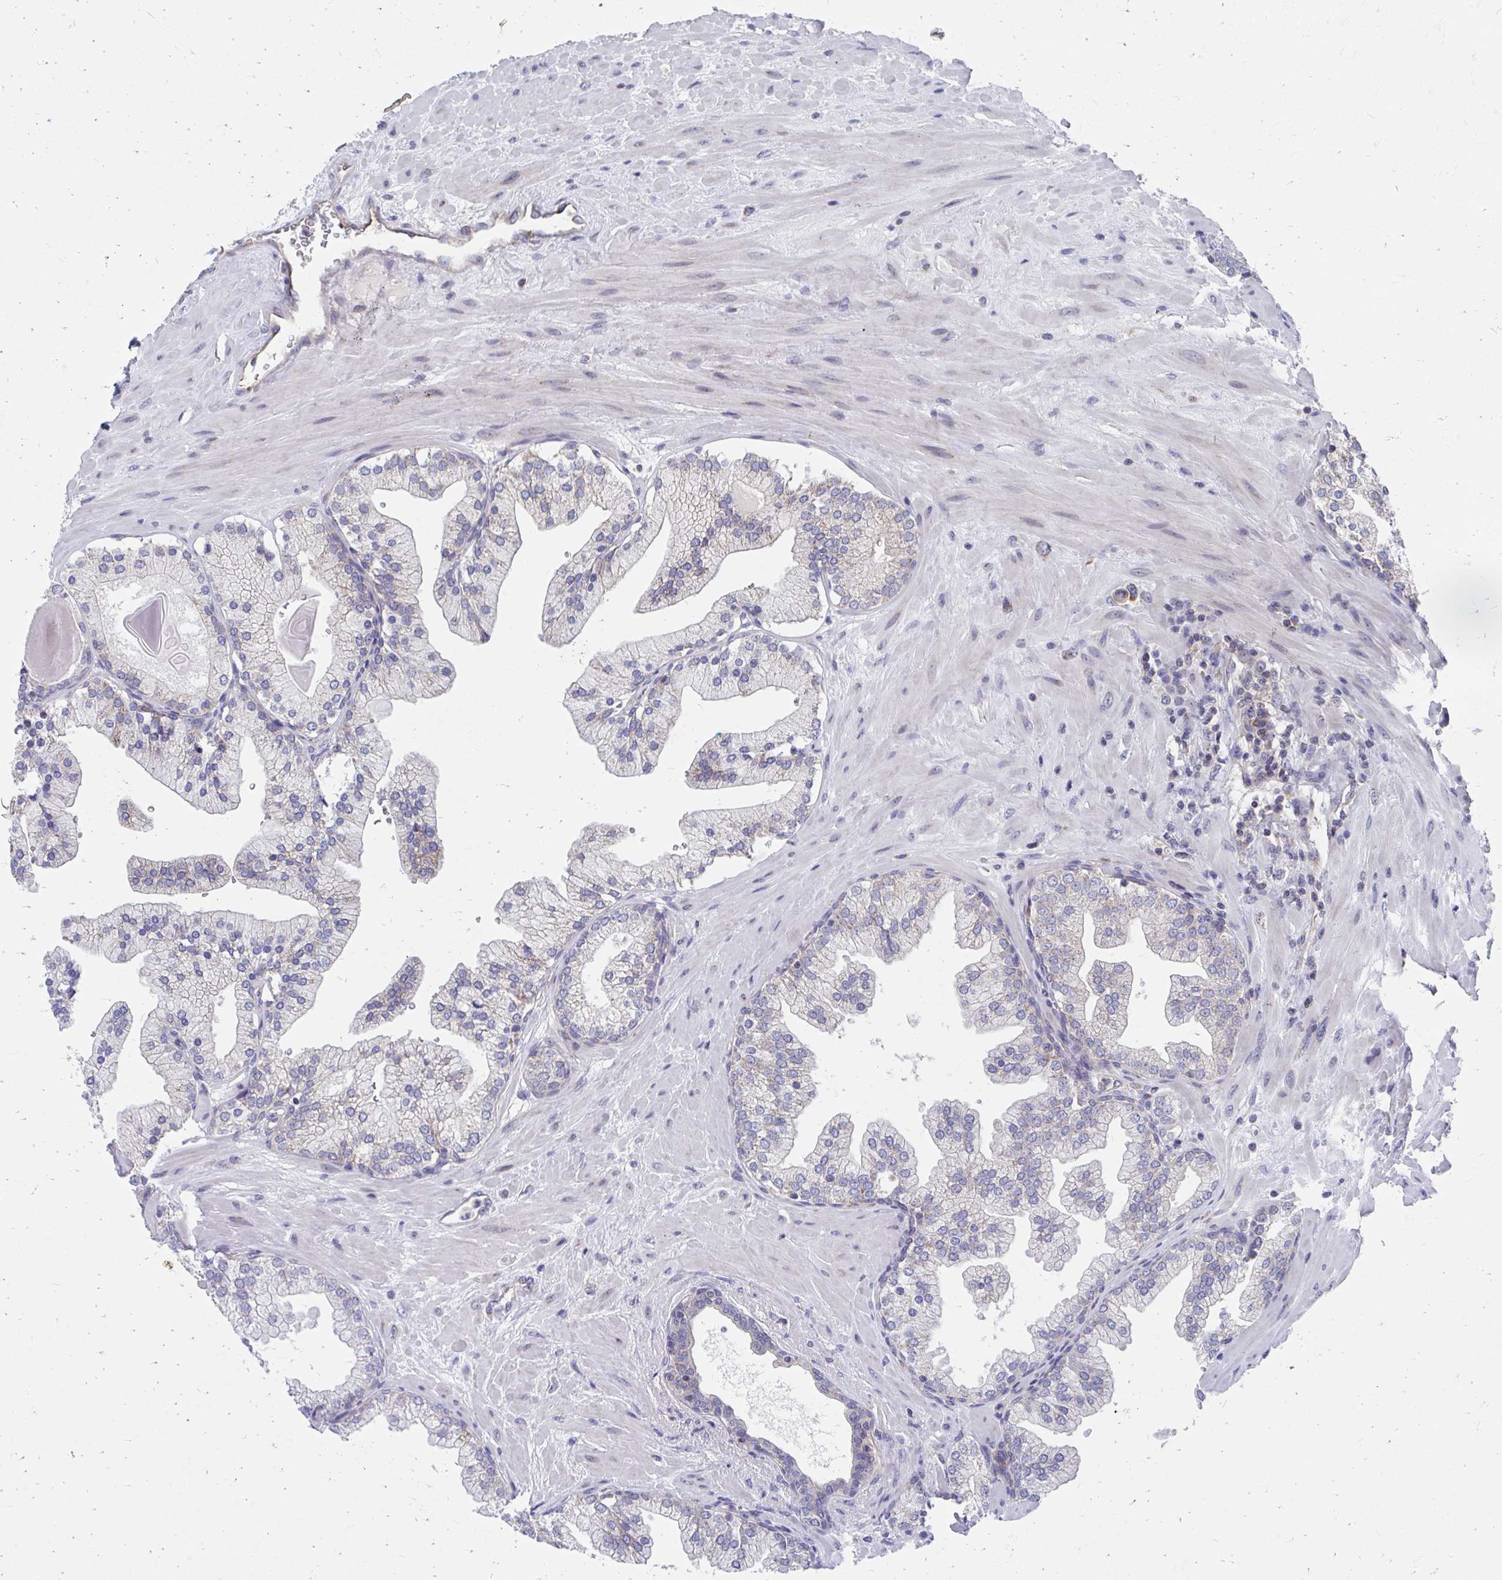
{"staining": {"intensity": "moderate", "quantity": "<25%", "location": "cytoplasmic/membranous"}, "tissue": "prostate", "cell_type": "Glandular cells", "image_type": "normal", "snomed": [{"axis": "morphology", "description": "Normal tissue, NOS"}, {"axis": "topography", "description": "Prostate"}, {"axis": "topography", "description": "Peripheral nerve tissue"}], "caption": "Immunohistochemical staining of unremarkable prostate shows moderate cytoplasmic/membranous protein expression in about <25% of glandular cells. (DAB (3,3'-diaminobenzidine) IHC with brightfield microscopy, high magnification).", "gene": "FHIP1B", "patient": {"sex": "male", "age": 61}}